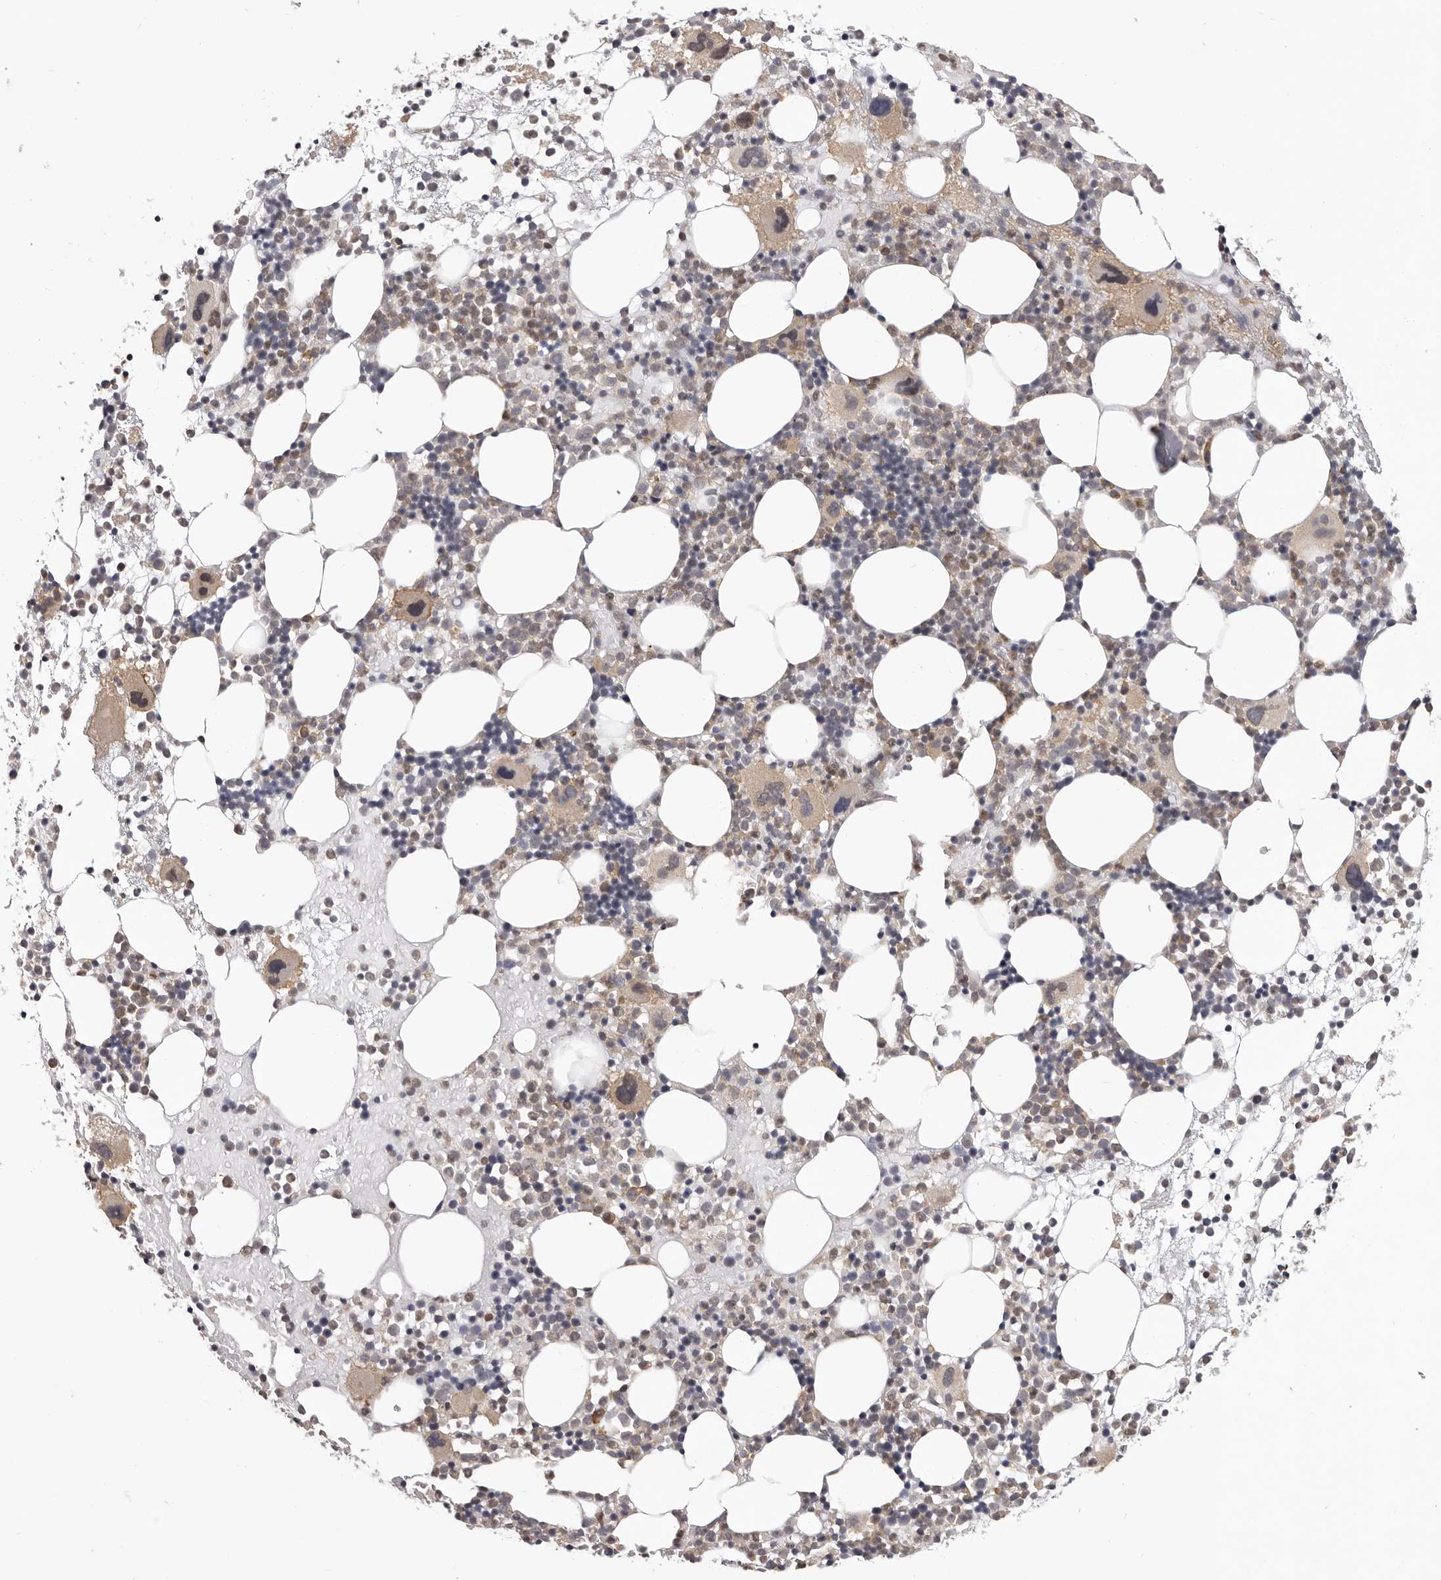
{"staining": {"intensity": "weak", "quantity": ">75%", "location": "cytoplasmic/membranous"}, "tissue": "bone marrow", "cell_type": "Hematopoietic cells", "image_type": "normal", "snomed": [{"axis": "morphology", "description": "Normal tissue, NOS"}, {"axis": "topography", "description": "Bone marrow"}], "caption": "A micrograph of human bone marrow stained for a protein exhibits weak cytoplasmic/membranous brown staining in hematopoietic cells. Using DAB (3,3'-diaminobenzidine) (brown) and hematoxylin (blue) stains, captured at high magnification using brightfield microscopy.", "gene": "RNF2", "patient": {"sex": "female", "age": 57}}